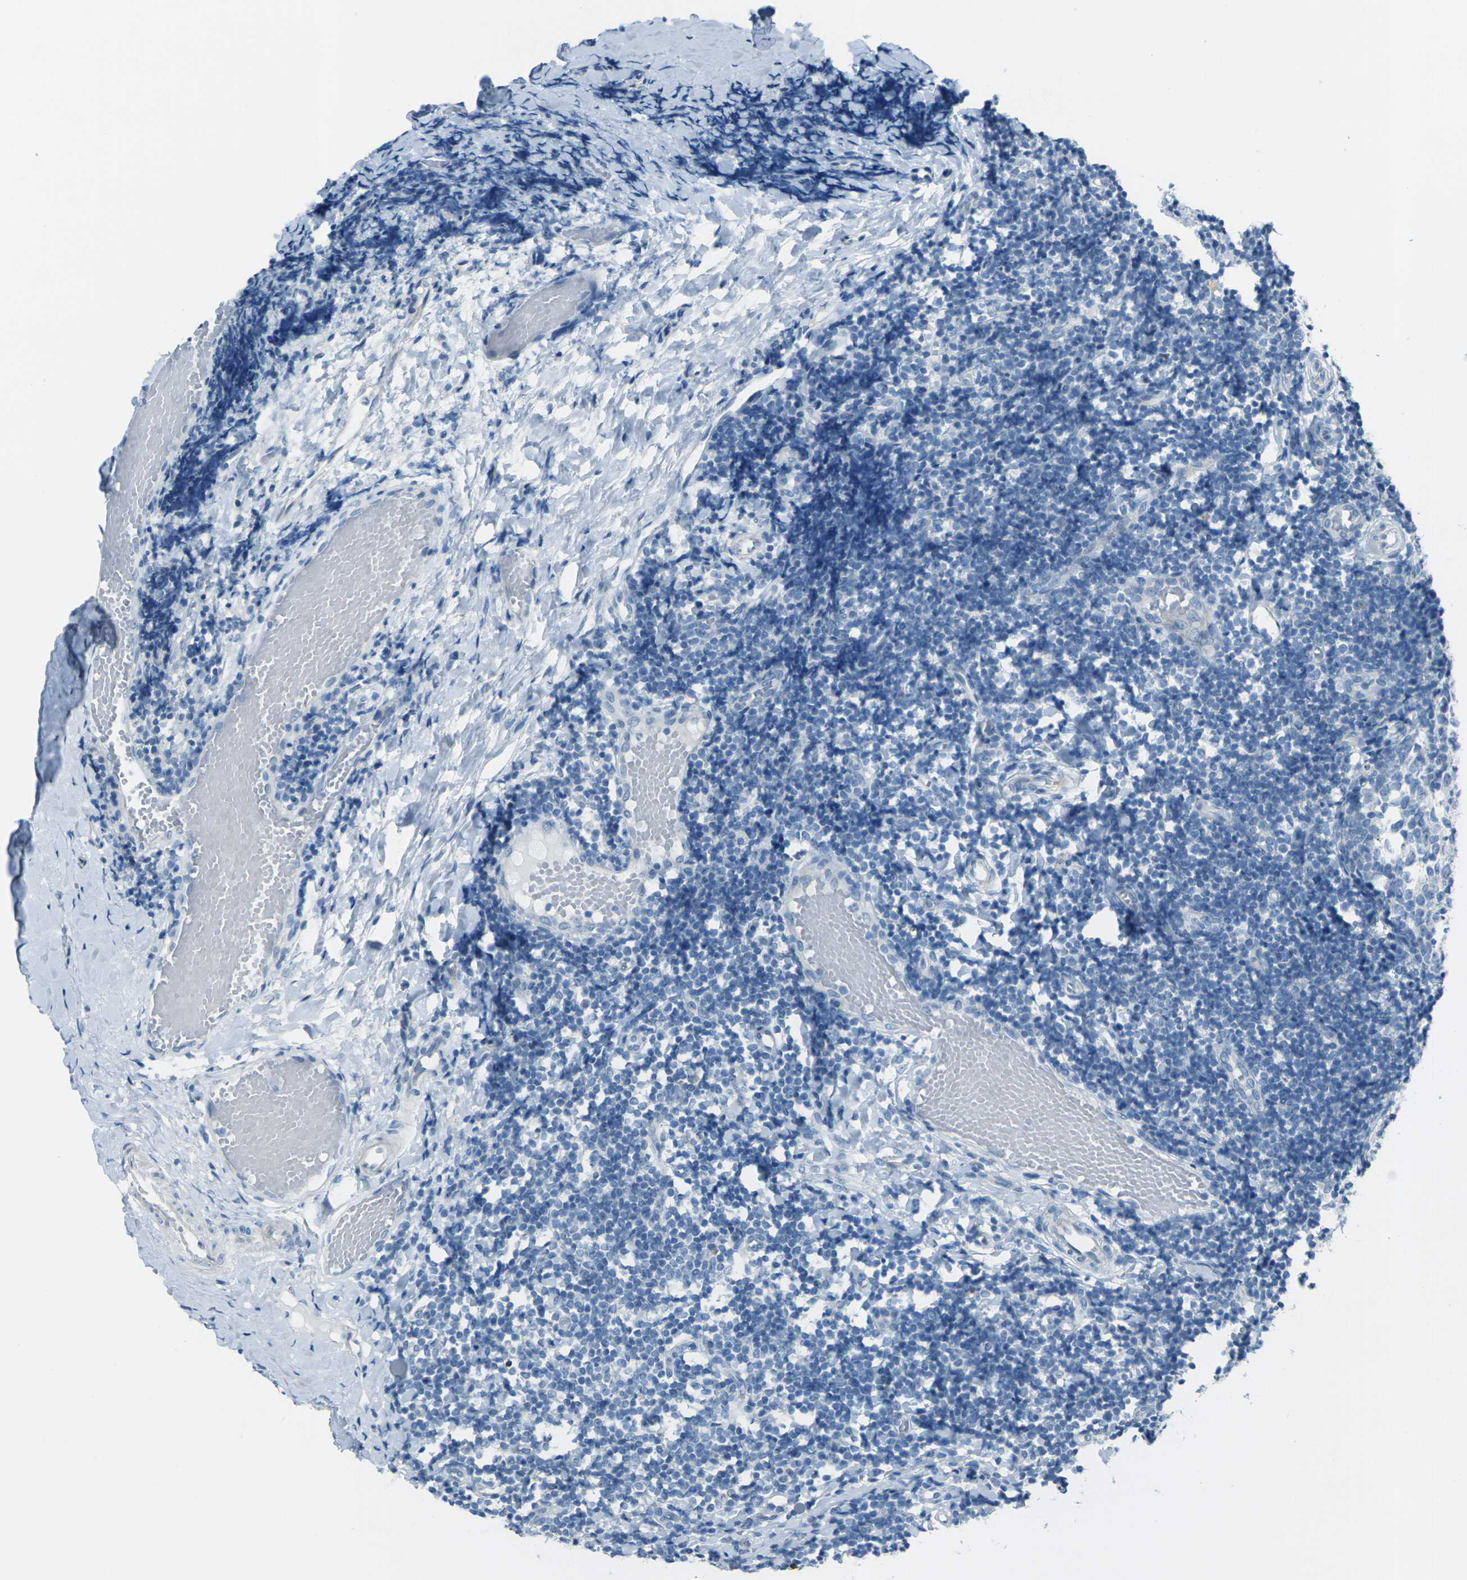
{"staining": {"intensity": "negative", "quantity": "none", "location": "none"}, "tissue": "tonsil", "cell_type": "Germinal center cells", "image_type": "normal", "snomed": [{"axis": "morphology", "description": "Normal tissue, NOS"}, {"axis": "topography", "description": "Tonsil"}], "caption": "High power microscopy histopathology image of an immunohistochemistry micrograph of unremarkable tonsil, revealing no significant staining in germinal center cells. The staining is performed using DAB (3,3'-diaminobenzidine) brown chromogen with nuclei counter-stained in using hematoxylin.", "gene": "ANKRD46", "patient": {"sex": "female", "age": 19}}